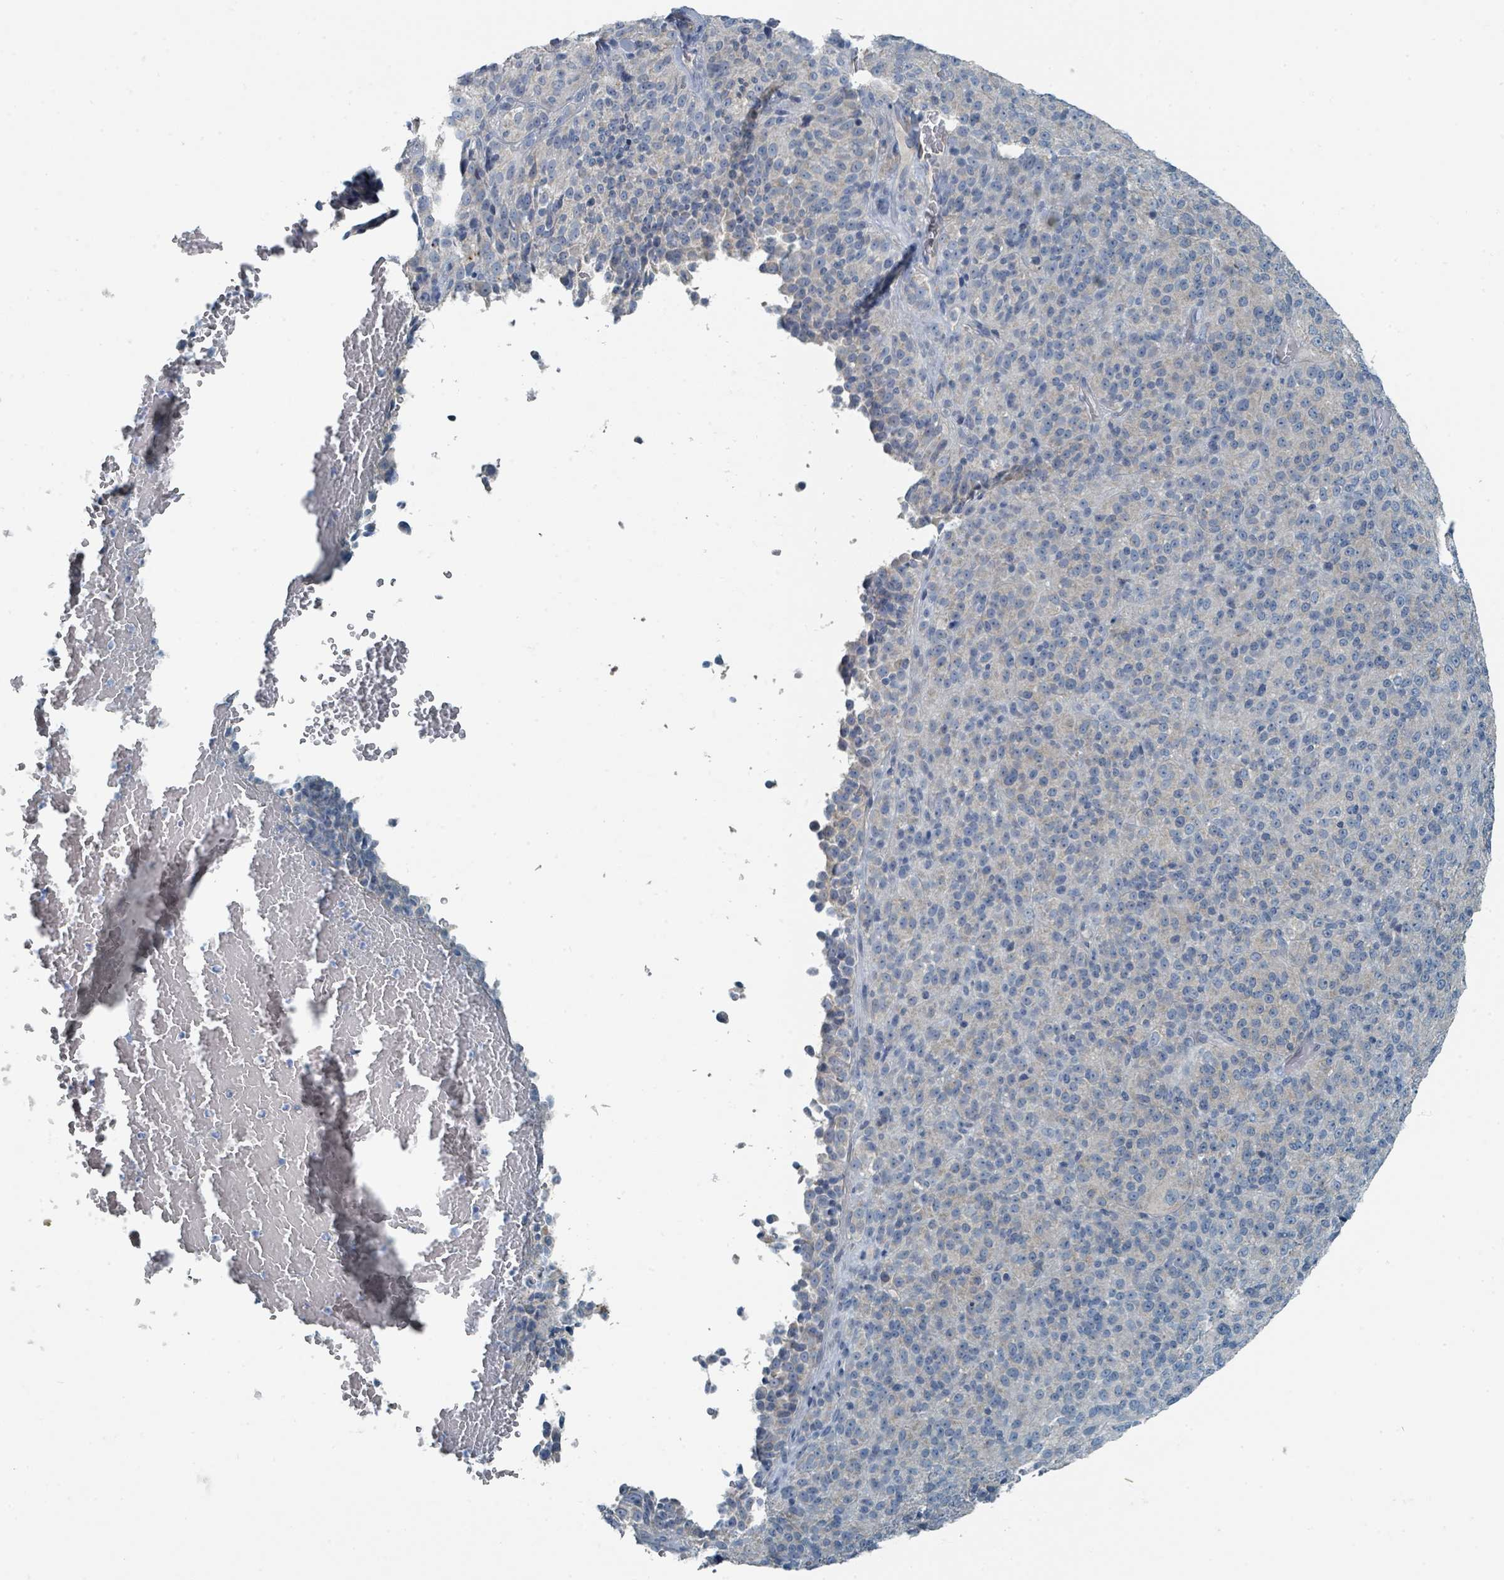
{"staining": {"intensity": "negative", "quantity": "none", "location": "none"}, "tissue": "melanoma", "cell_type": "Tumor cells", "image_type": "cancer", "snomed": [{"axis": "morphology", "description": "Malignant melanoma, Metastatic site"}, {"axis": "topography", "description": "Brain"}], "caption": "Immunohistochemistry photomicrograph of neoplastic tissue: human melanoma stained with DAB reveals no significant protein positivity in tumor cells. The staining was performed using DAB to visualize the protein expression in brown, while the nuclei were stained in blue with hematoxylin (Magnification: 20x).", "gene": "RASA4", "patient": {"sex": "female", "age": 56}}